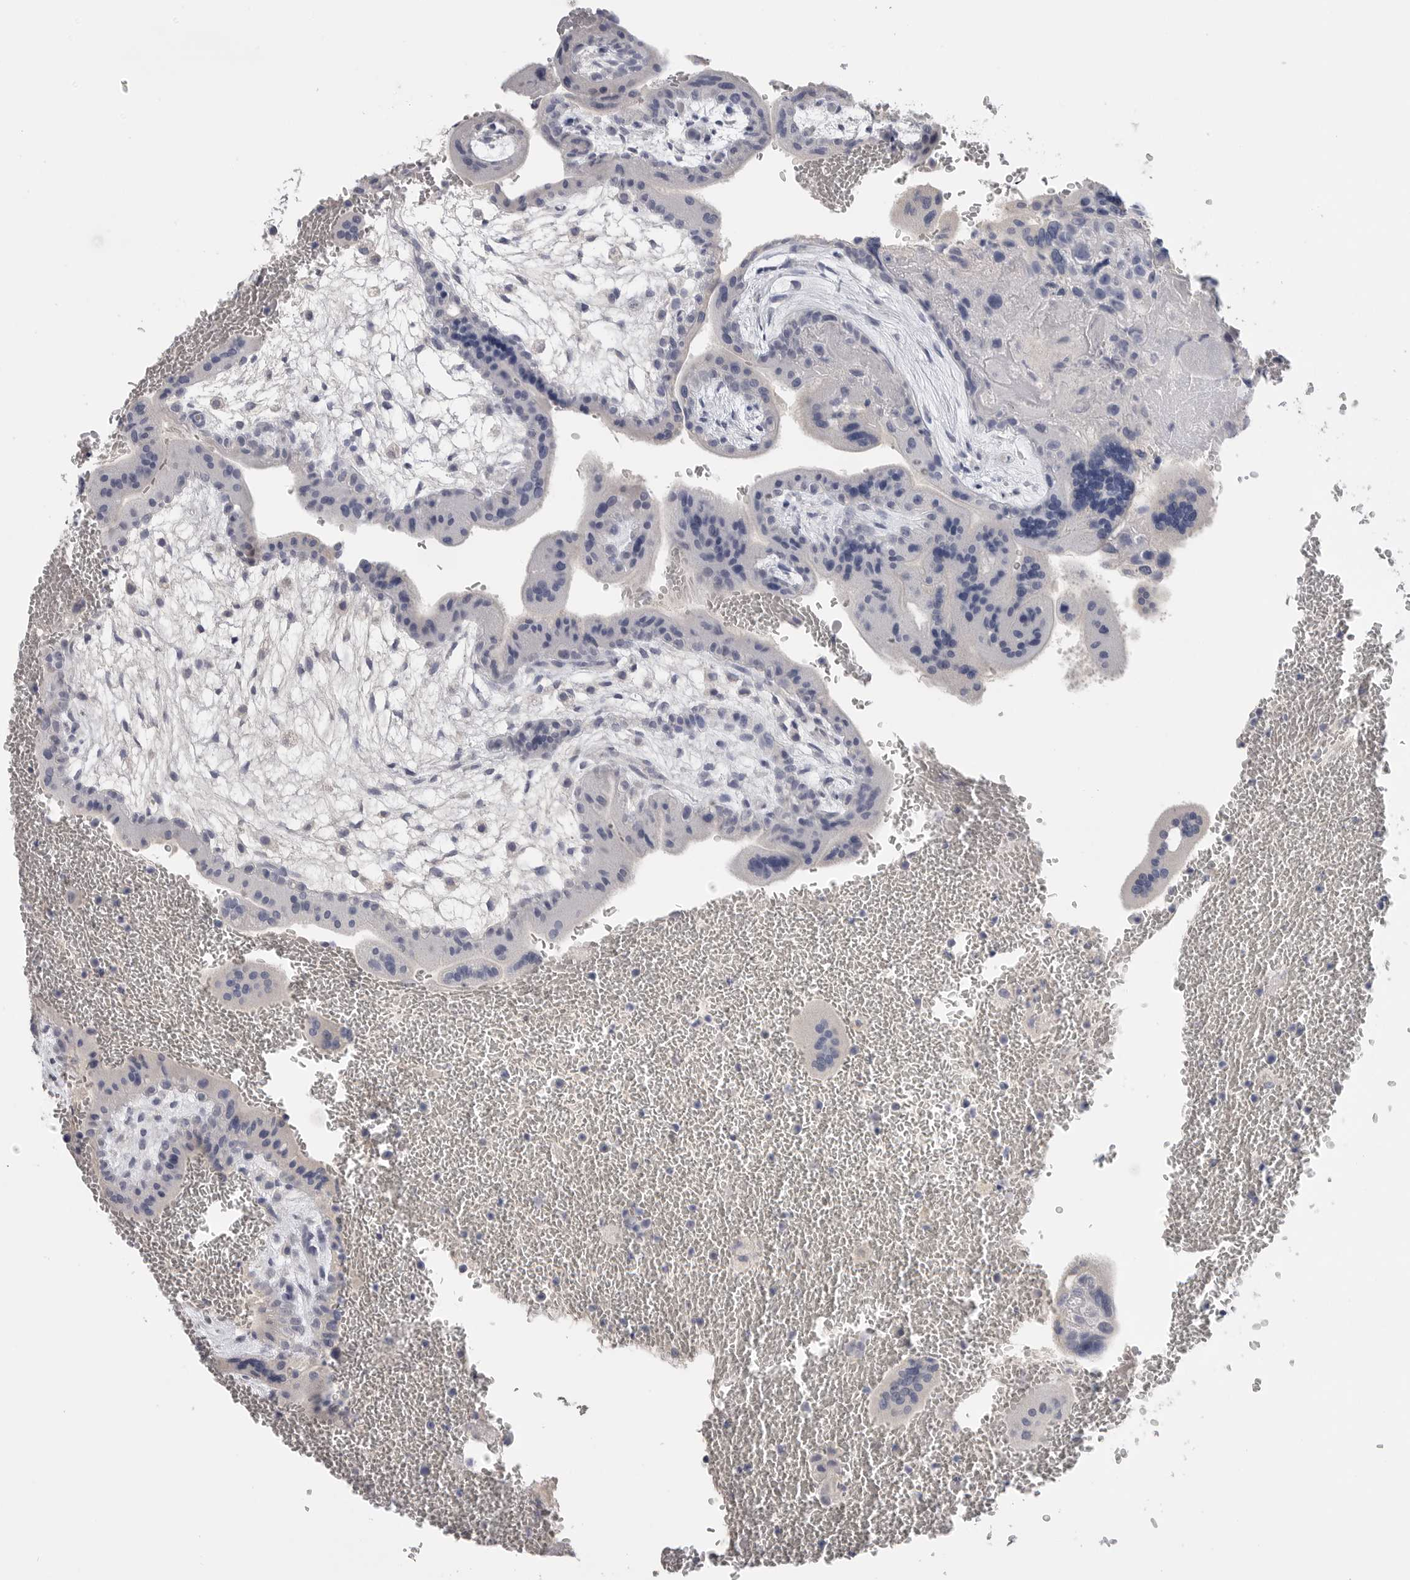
{"staining": {"intensity": "negative", "quantity": "none", "location": "none"}, "tissue": "placenta", "cell_type": "Decidual cells", "image_type": "normal", "snomed": [{"axis": "morphology", "description": "Normal tissue, NOS"}, {"axis": "topography", "description": "Placenta"}], "caption": "IHC image of unremarkable placenta stained for a protein (brown), which shows no positivity in decidual cells. Nuclei are stained in blue.", "gene": "FABP6", "patient": {"sex": "female", "age": 35}}